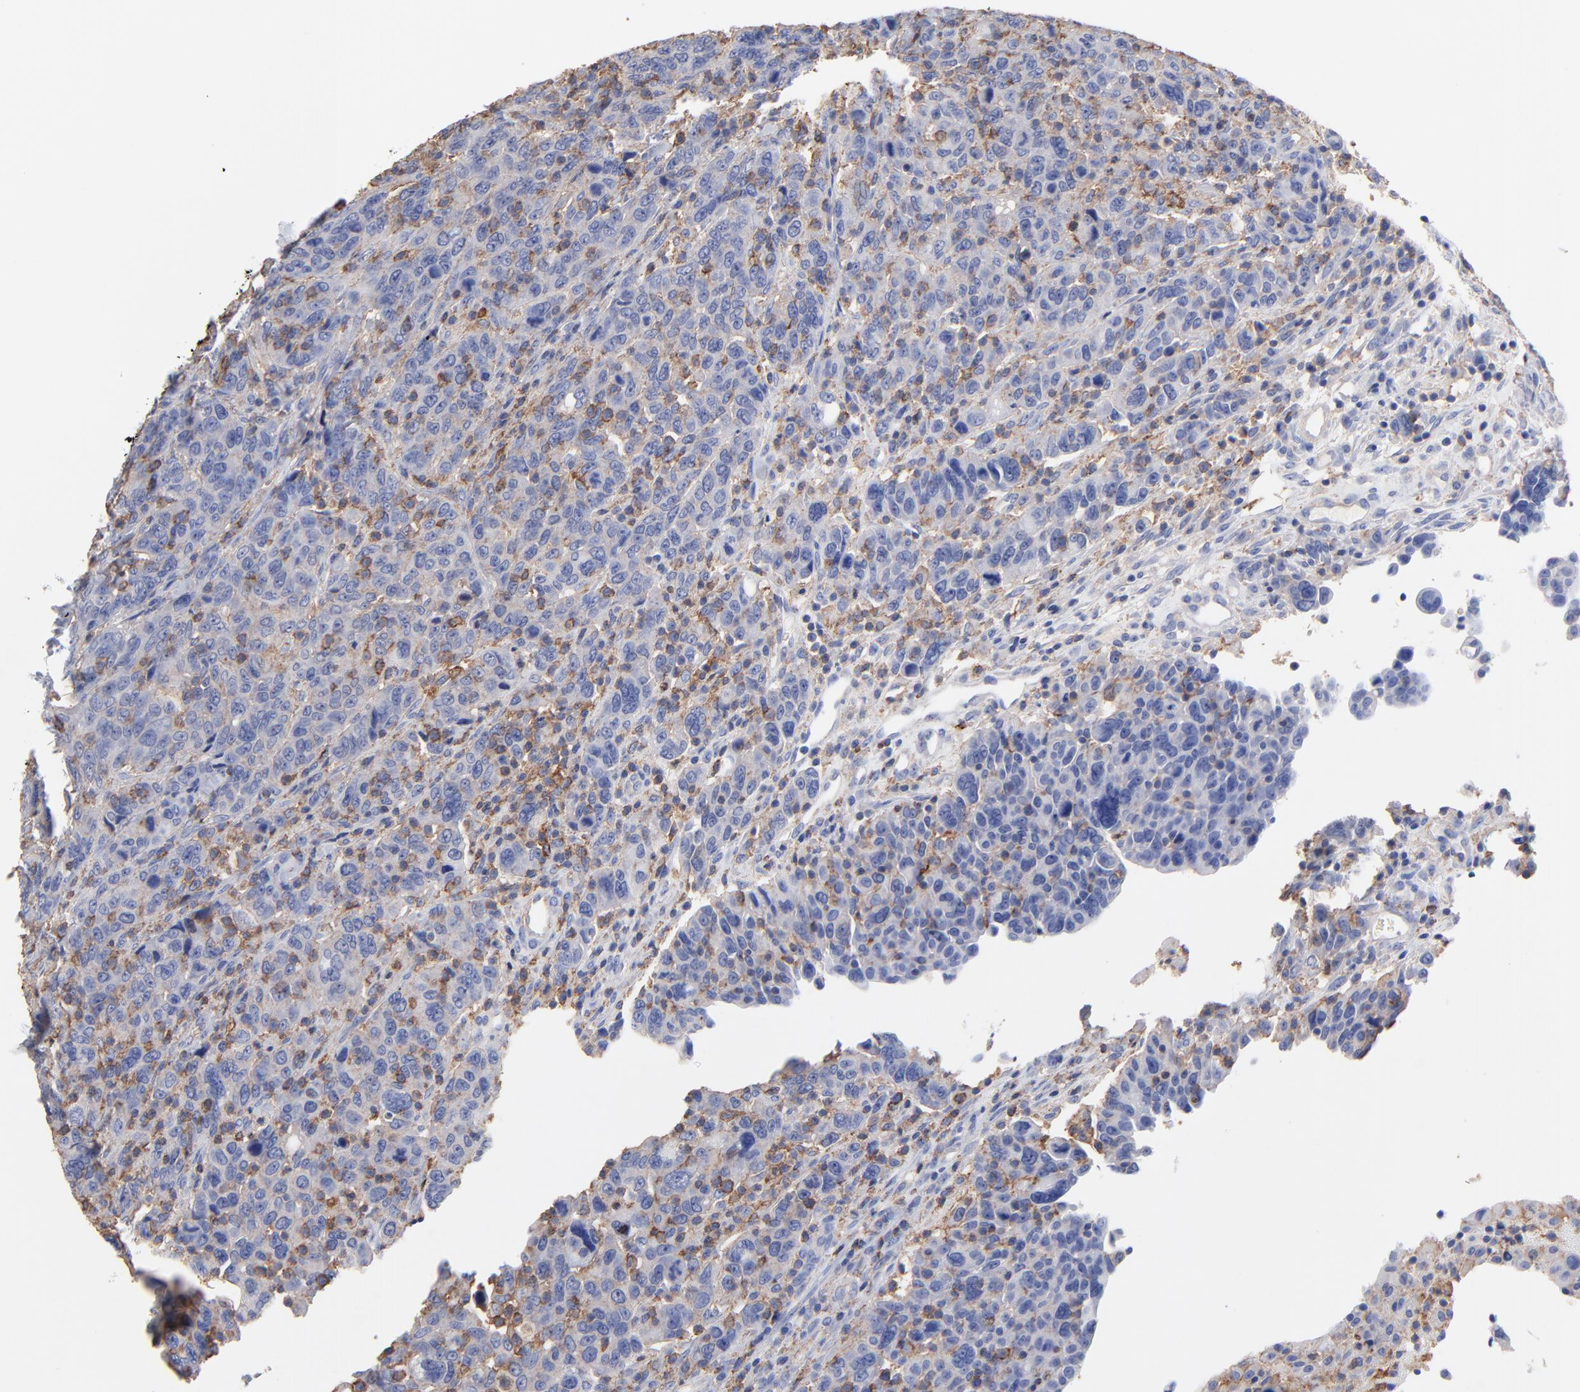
{"staining": {"intensity": "weak", "quantity": "25%-75%", "location": "cytoplasmic/membranous"}, "tissue": "breast cancer", "cell_type": "Tumor cells", "image_type": "cancer", "snomed": [{"axis": "morphology", "description": "Duct carcinoma"}, {"axis": "topography", "description": "Breast"}], "caption": "About 25%-75% of tumor cells in human breast cancer (infiltrating ductal carcinoma) exhibit weak cytoplasmic/membranous protein positivity as visualized by brown immunohistochemical staining.", "gene": "ASL", "patient": {"sex": "female", "age": 37}}